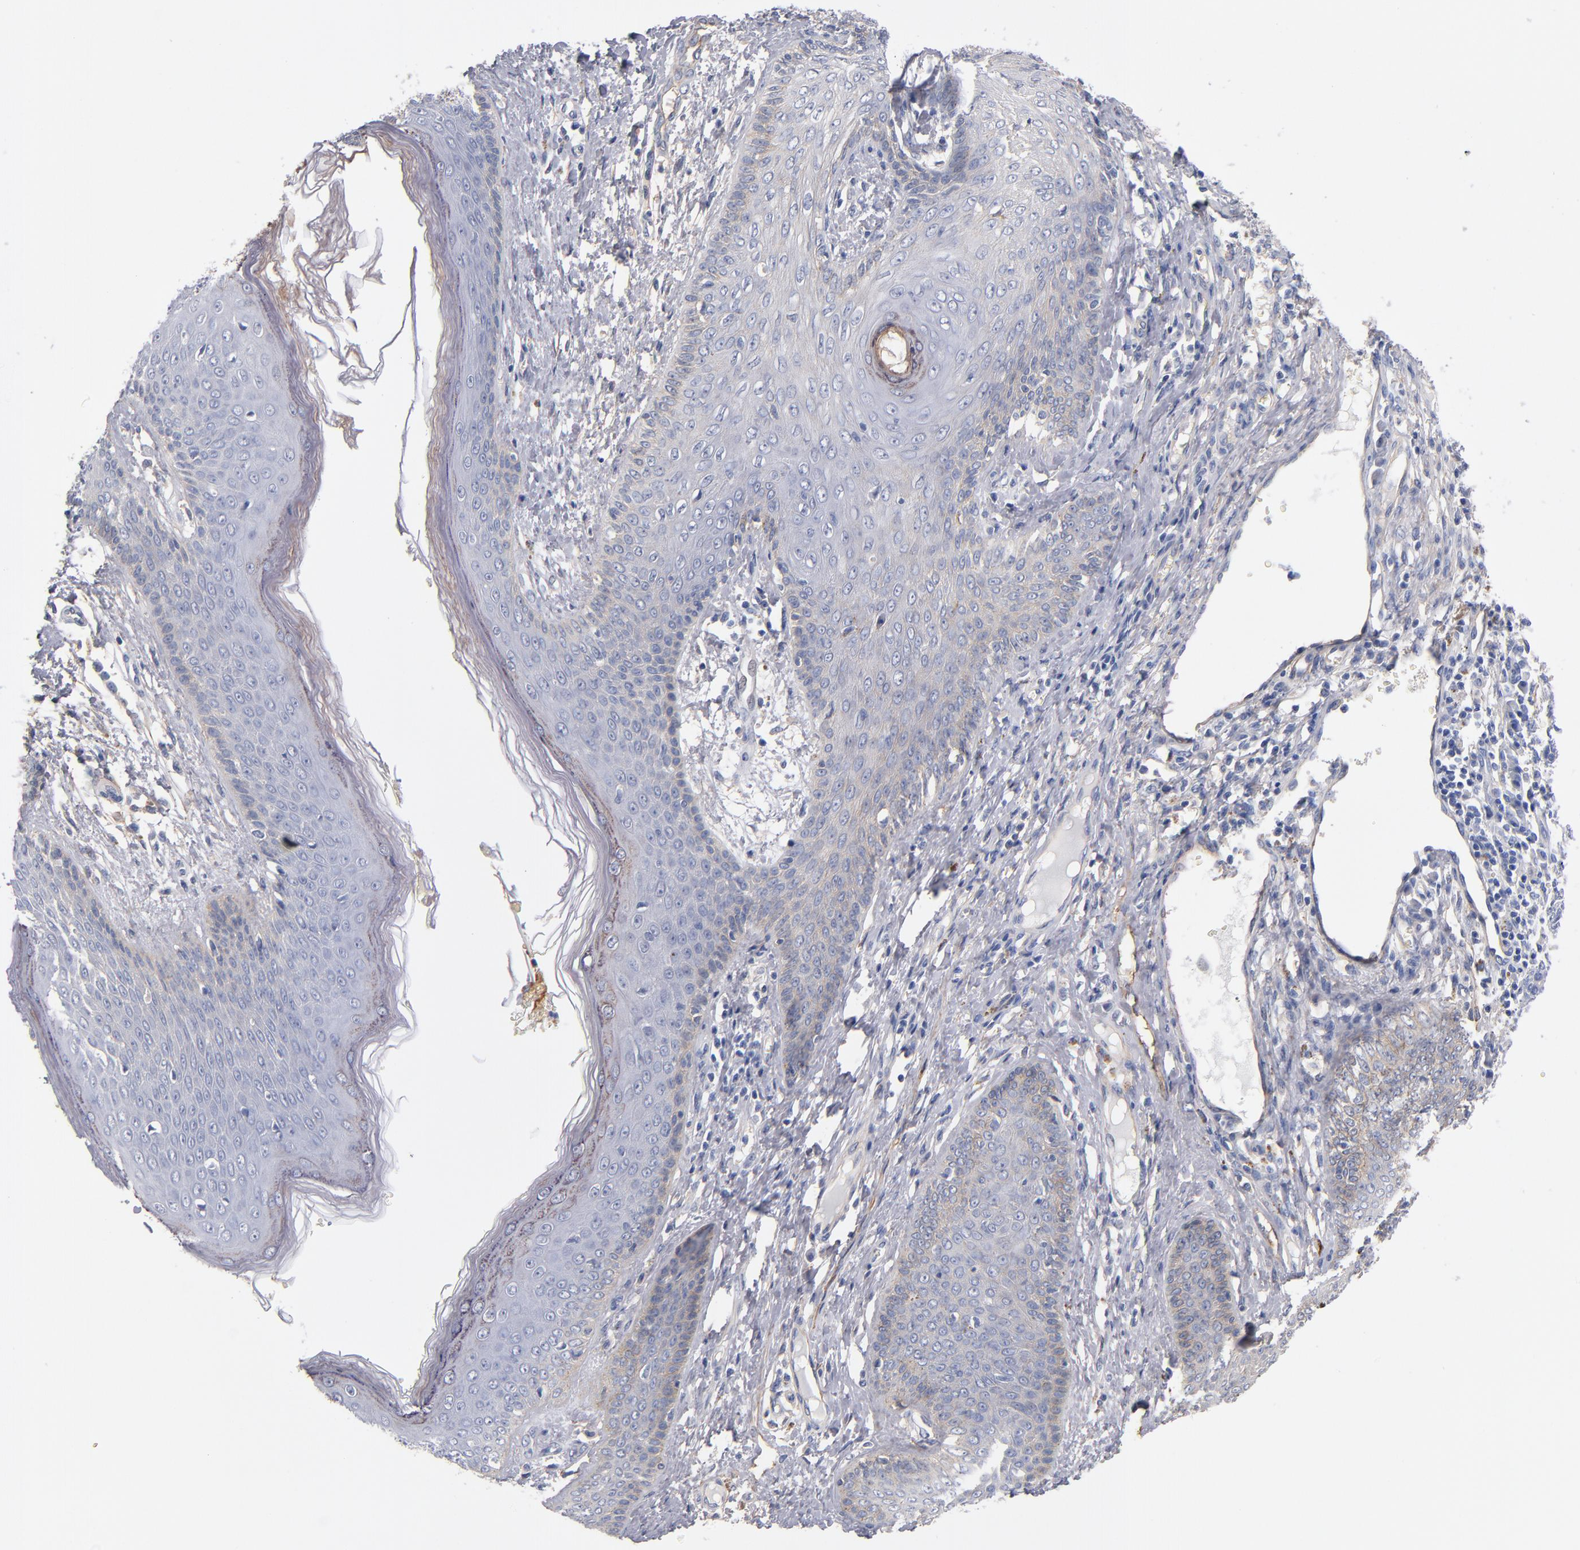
{"staining": {"intensity": "weak", "quantity": "<25%", "location": "cytoplasmic/membranous"}, "tissue": "skin cancer", "cell_type": "Tumor cells", "image_type": "cancer", "snomed": [{"axis": "morphology", "description": "Basal cell carcinoma"}, {"axis": "topography", "description": "Skin"}], "caption": "This is an immunohistochemistry (IHC) micrograph of human basal cell carcinoma (skin). There is no staining in tumor cells.", "gene": "PLSCR4", "patient": {"sex": "female", "age": 64}}